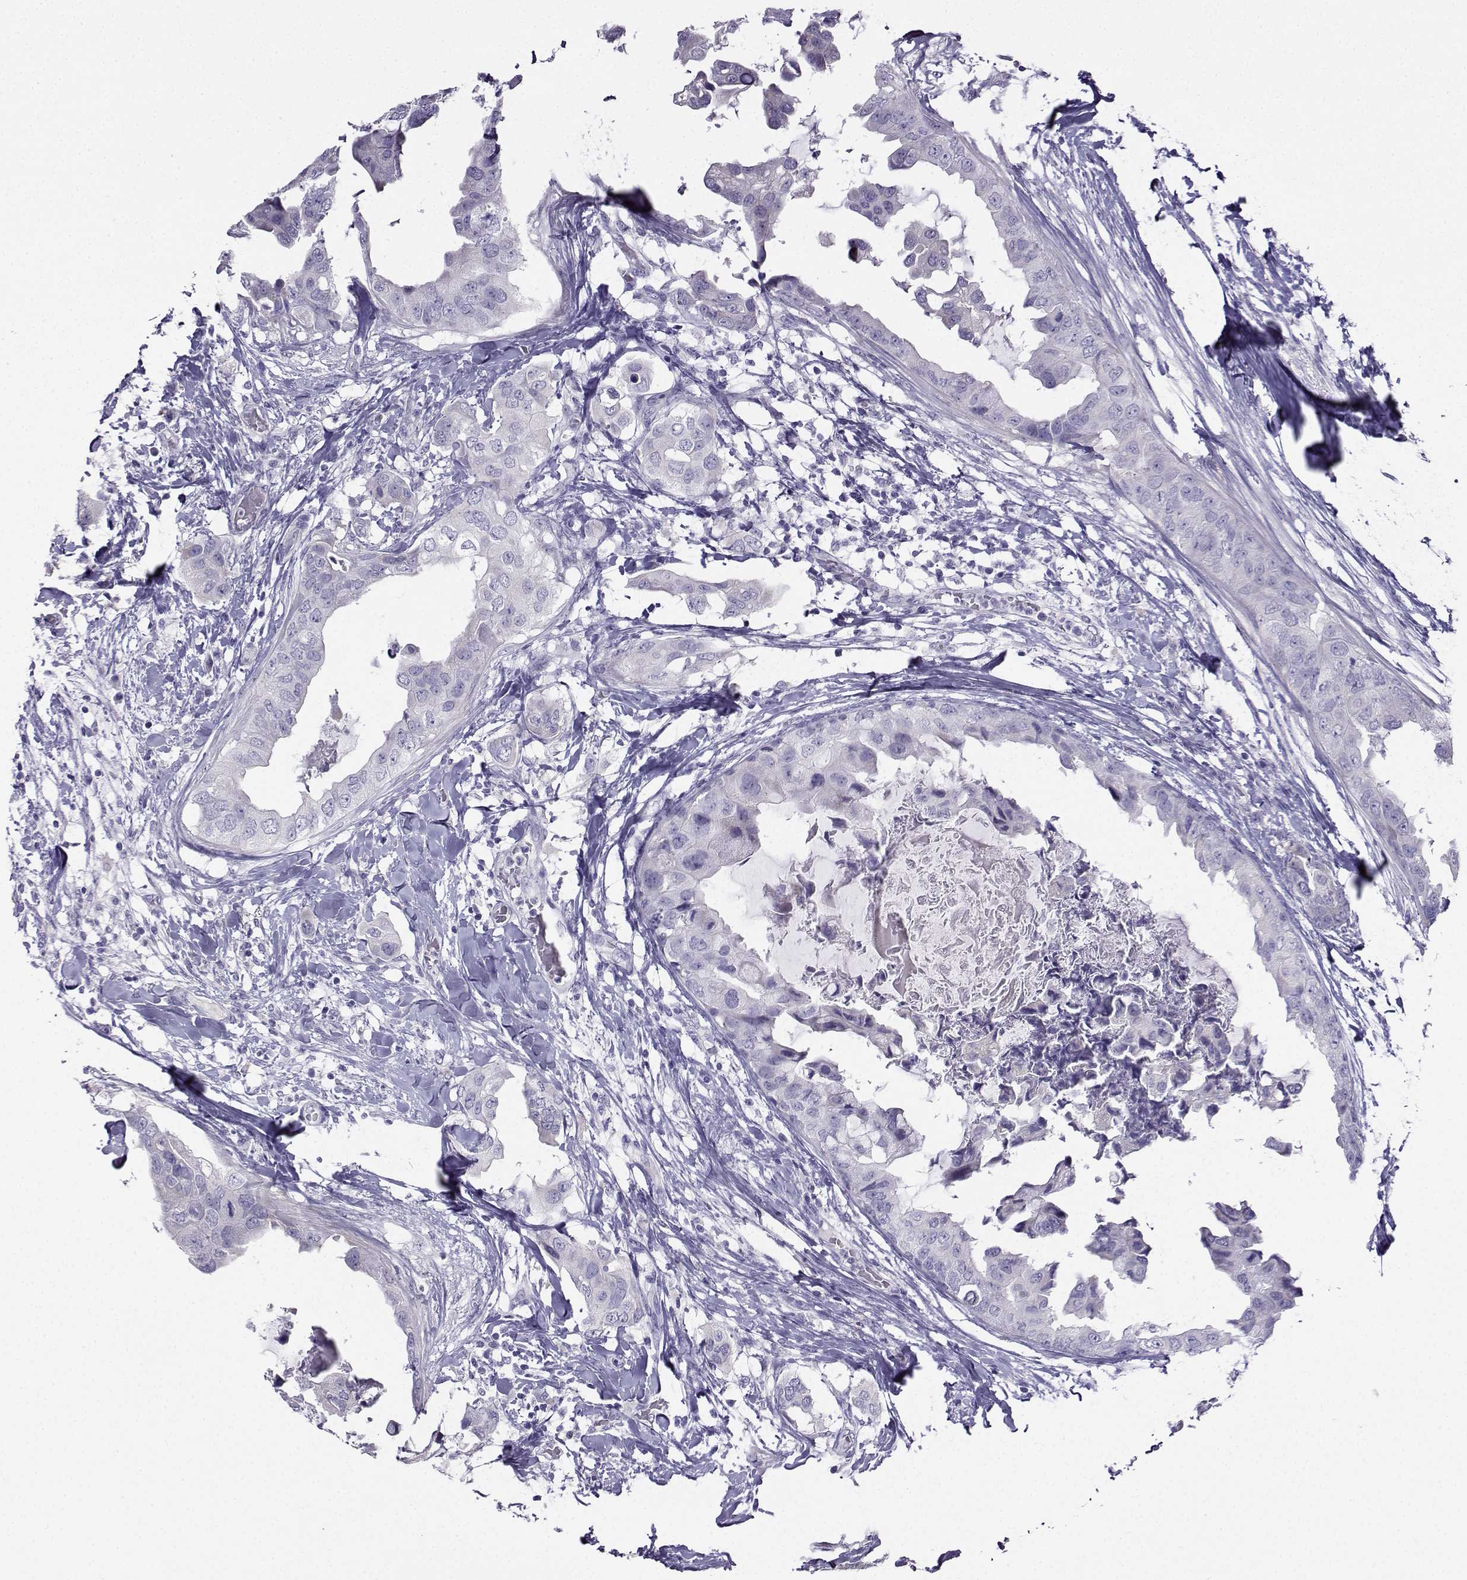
{"staining": {"intensity": "negative", "quantity": "none", "location": "none"}, "tissue": "breast cancer", "cell_type": "Tumor cells", "image_type": "cancer", "snomed": [{"axis": "morphology", "description": "Normal tissue, NOS"}, {"axis": "morphology", "description": "Duct carcinoma"}, {"axis": "topography", "description": "Breast"}], "caption": "Immunohistochemistry (IHC) of breast cancer (intraductal carcinoma) demonstrates no positivity in tumor cells.", "gene": "FBXO24", "patient": {"sex": "female", "age": 40}}